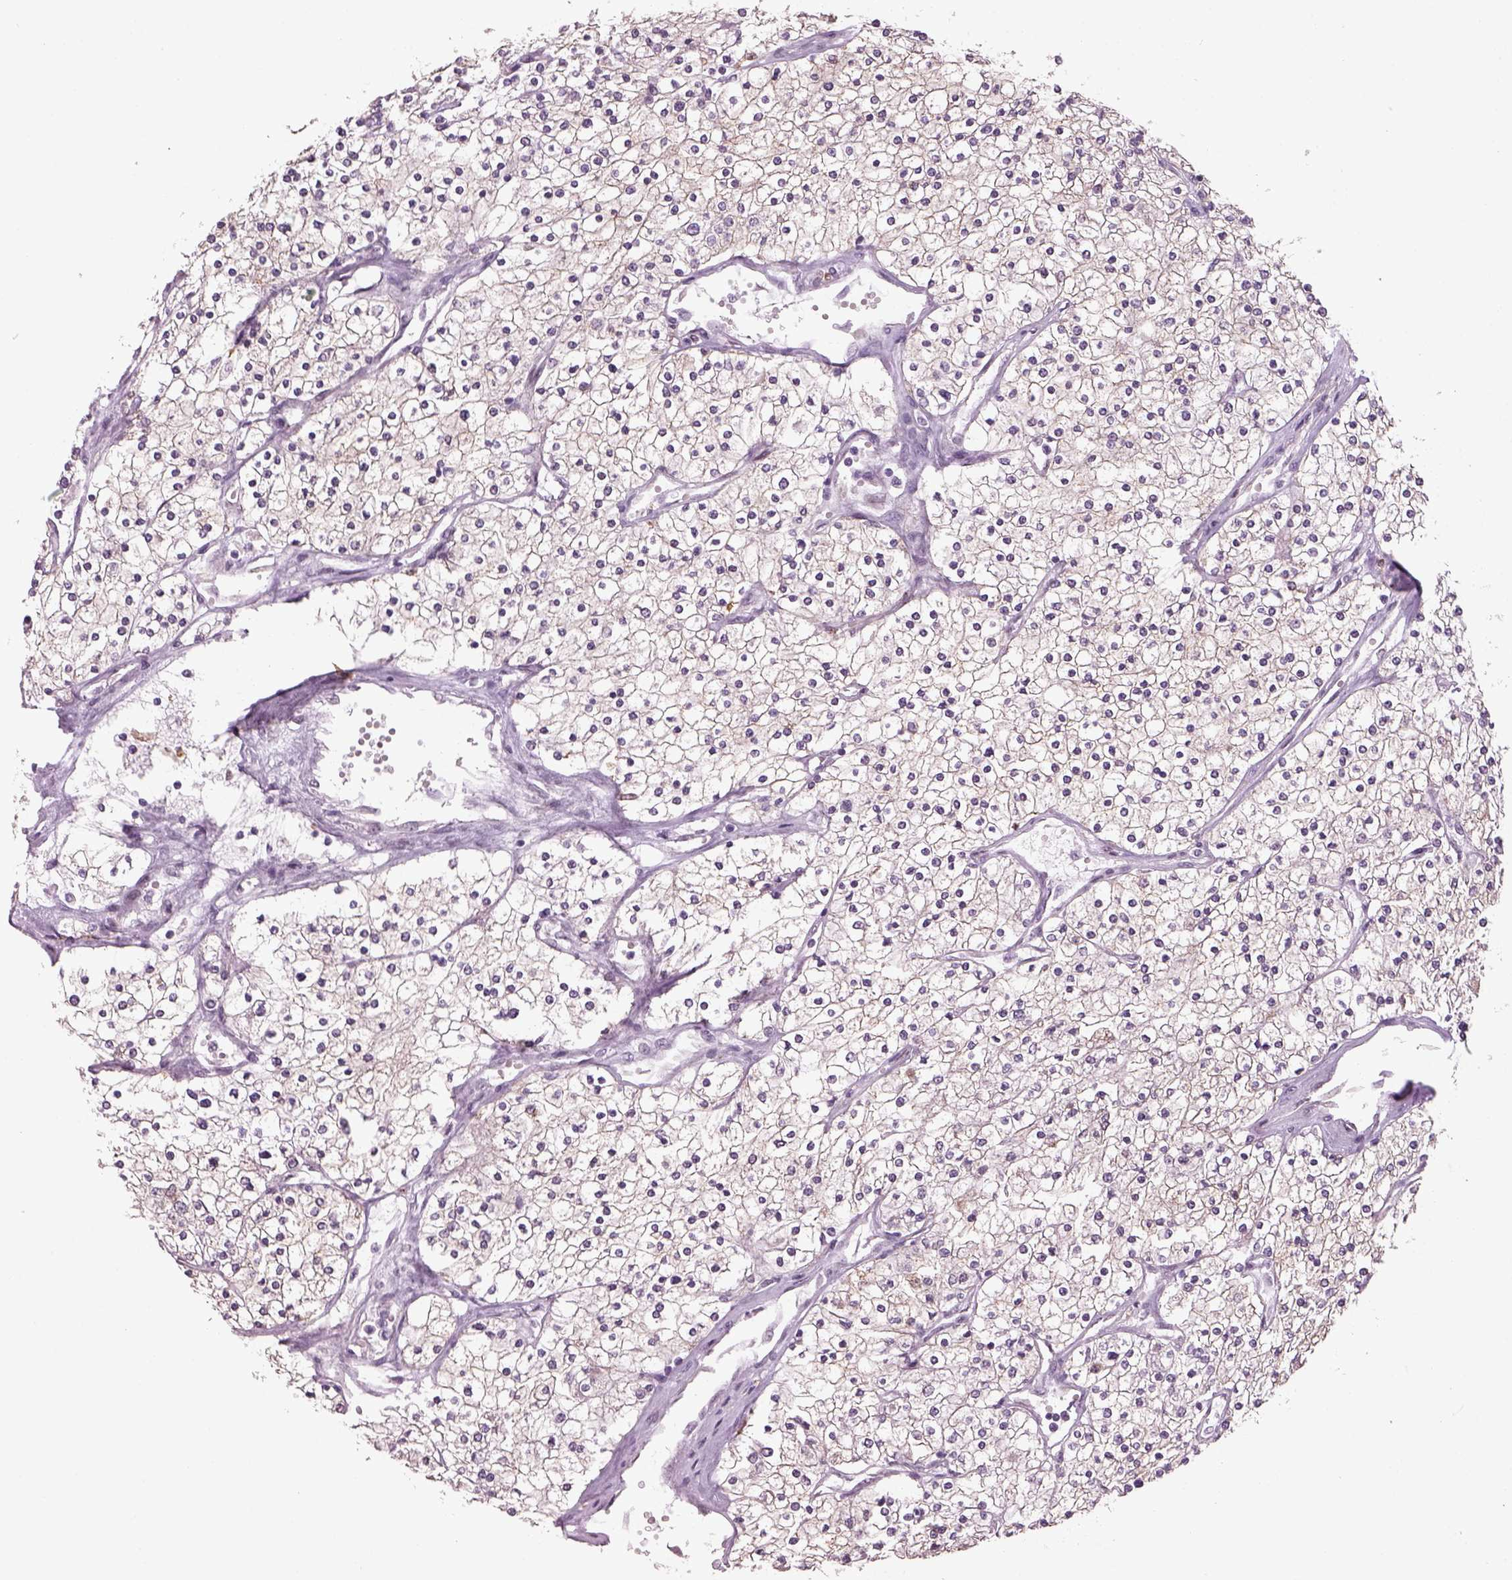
{"staining": {"intensity": "negative", "quantity": "none", "location": "none"}, "tissue": "renal cancer", "cell_type": "Tumor cells", "image_type": "cancer", "snomed": [{"axis": "morphology", "description": "Adenocarcinoma, NOS"}, {"axis": "topography", "description": "Kidney"}], "caption": "There is no significant staining in tumor cells of renal adenocarcinoma.", "gene": "NAT8", "patient": {"sex": "male", "age": 80}}